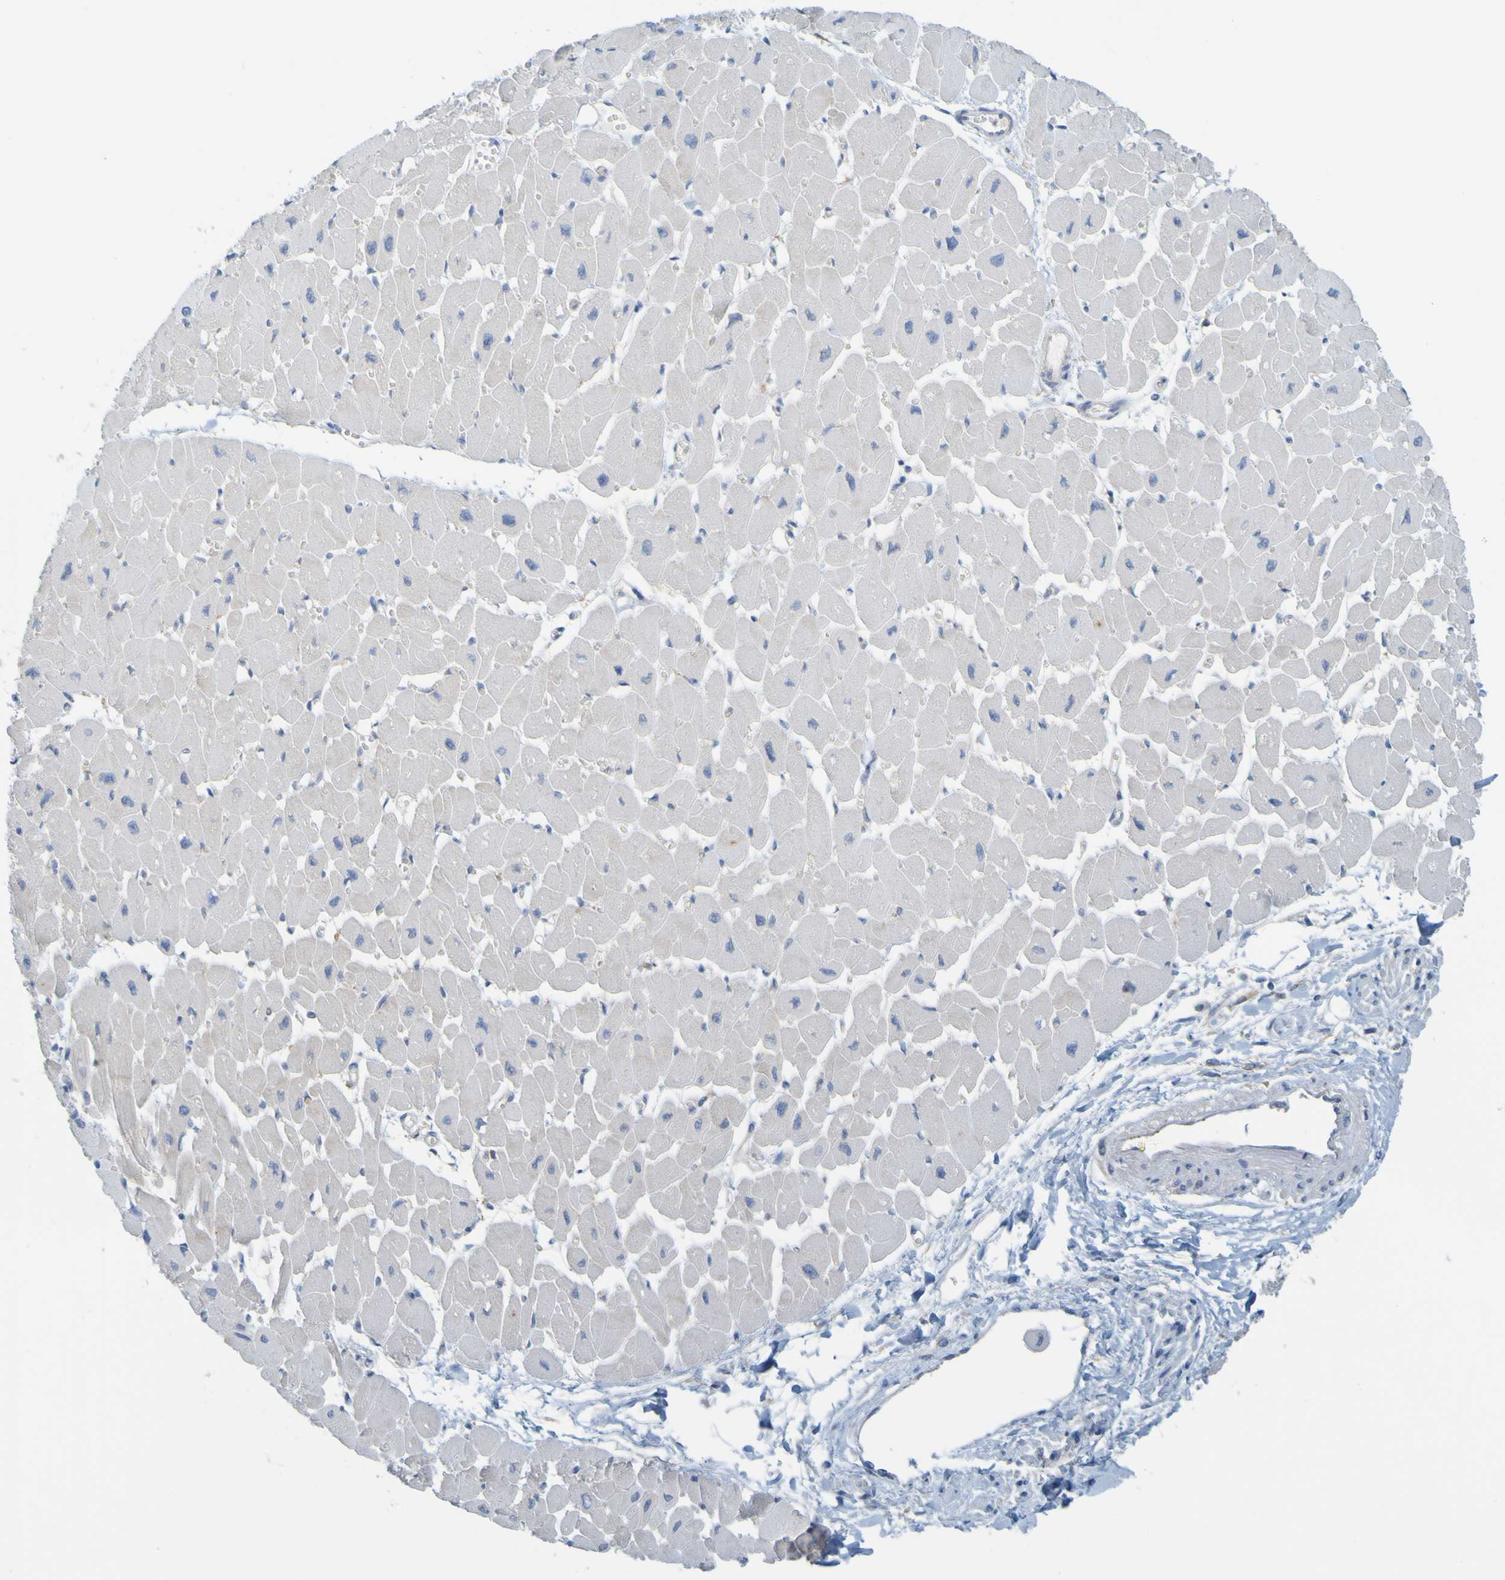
{"staining": {"intensity": "negative", "quantity": "none", "location": "none"}, "tissue": "heart muscle", "cell_type": "Cardiomyocytes", "image_type": "normal", "snomed": [{"axis": "morphology", "description": "Normal tissue, NOS"}, {"axis": "topography", "description": "Heart"}], "caption": "This is a image of immunohistochemistry staining of unremarkable heart muscle, which shows no expression in cardiomyocytes.", "gene": "APPL1", "patient": {"sex": "female", "age": 54}}